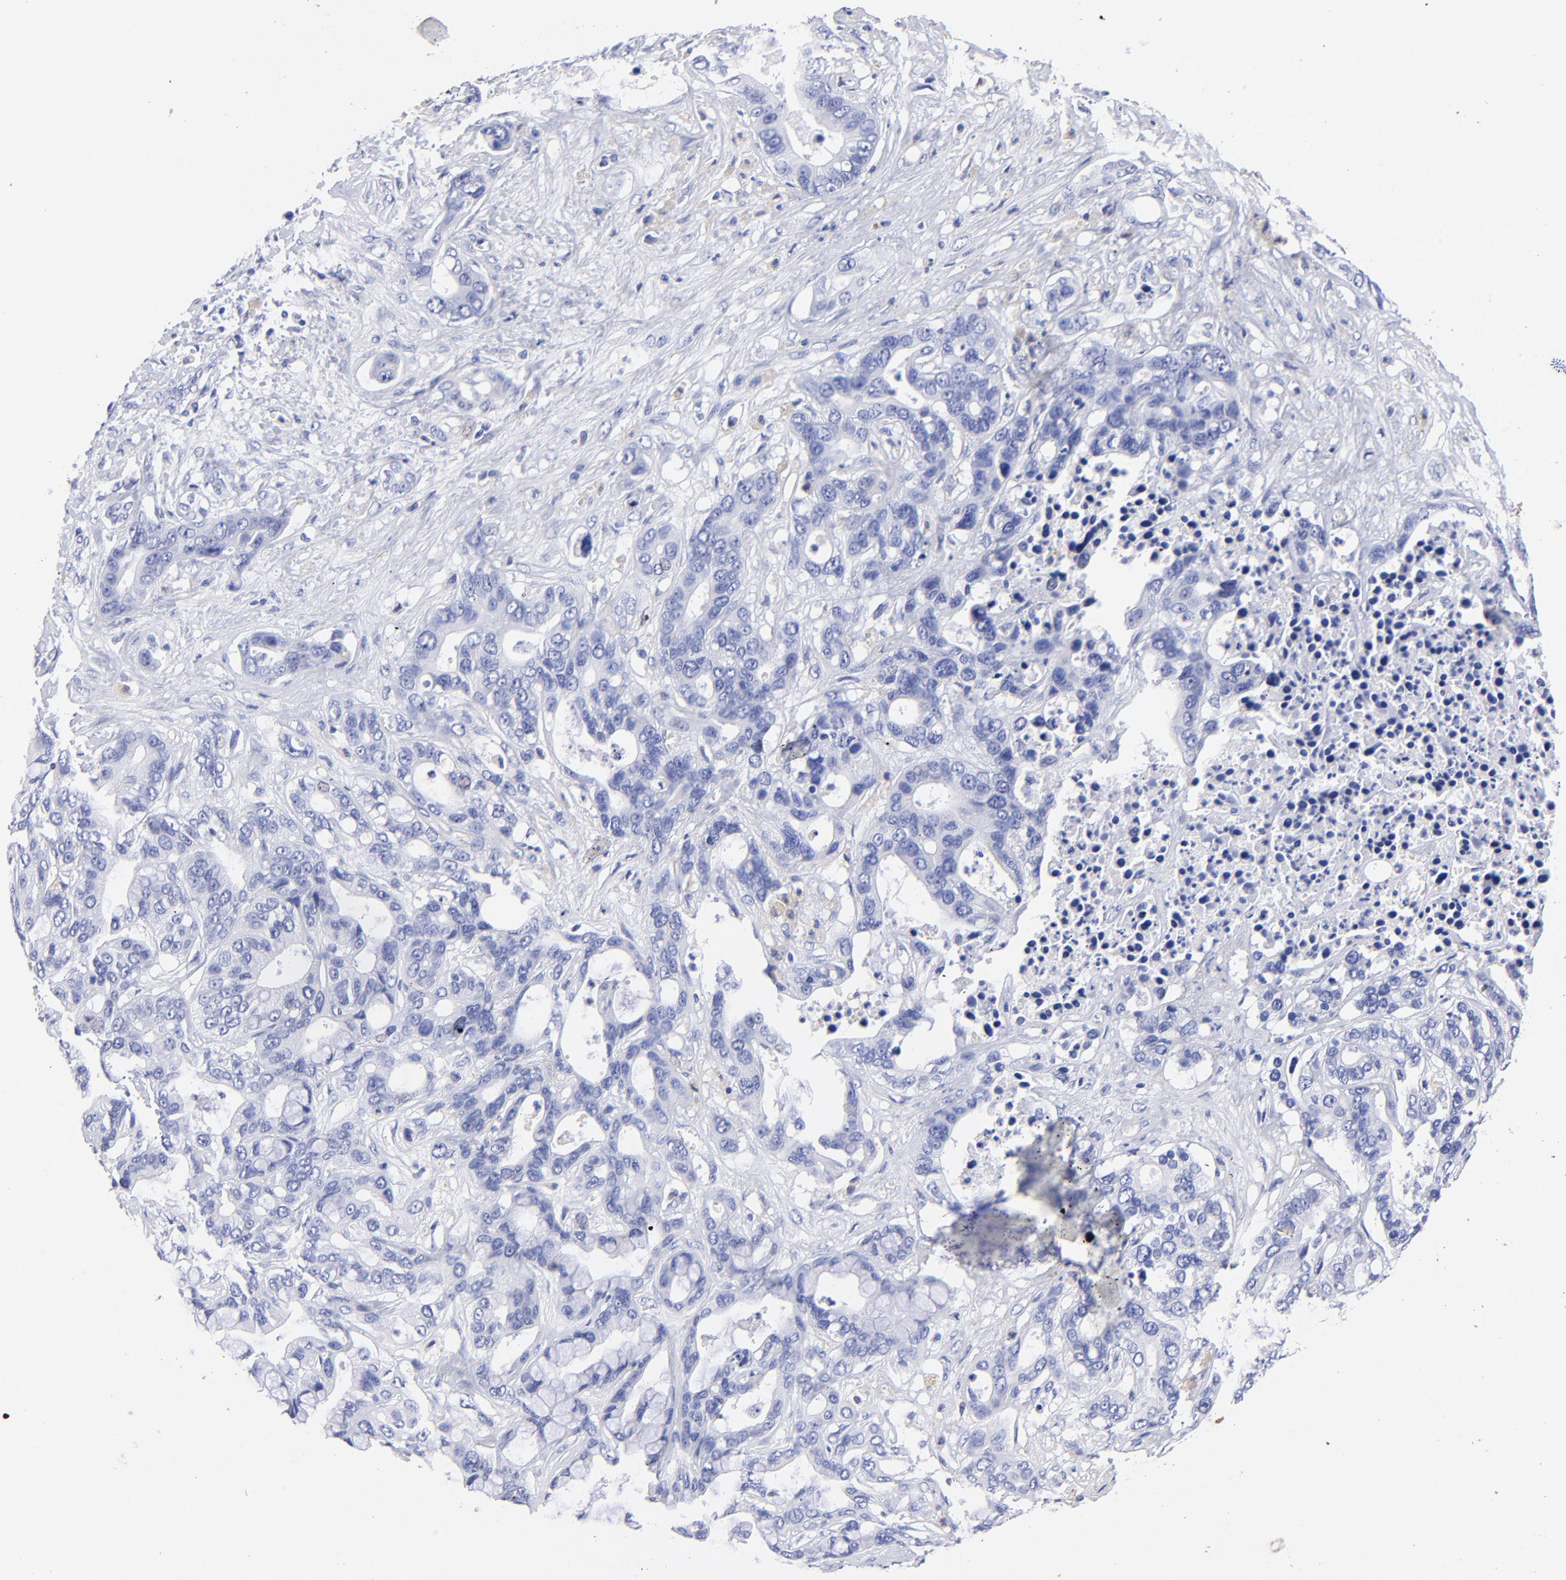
{"staining": {"intensity": "negative", "quantity": "none", "location": "none"}, "tissue": "liver cancer", "cell_type": "Tumor cells", "image_type": "cancer", "snomed": [{"axis": "morphology", "description": "Cholangiocarcinoma"}, {"axis": "topography", "description": "Liver"}], "caption": "This is a photomicrograph of immunohistochemistry staining of liver cancer, which shows no positivity in tumor cells.", "gene": "HORMAD2", "patient": {"sex": "female", "age": 65}}